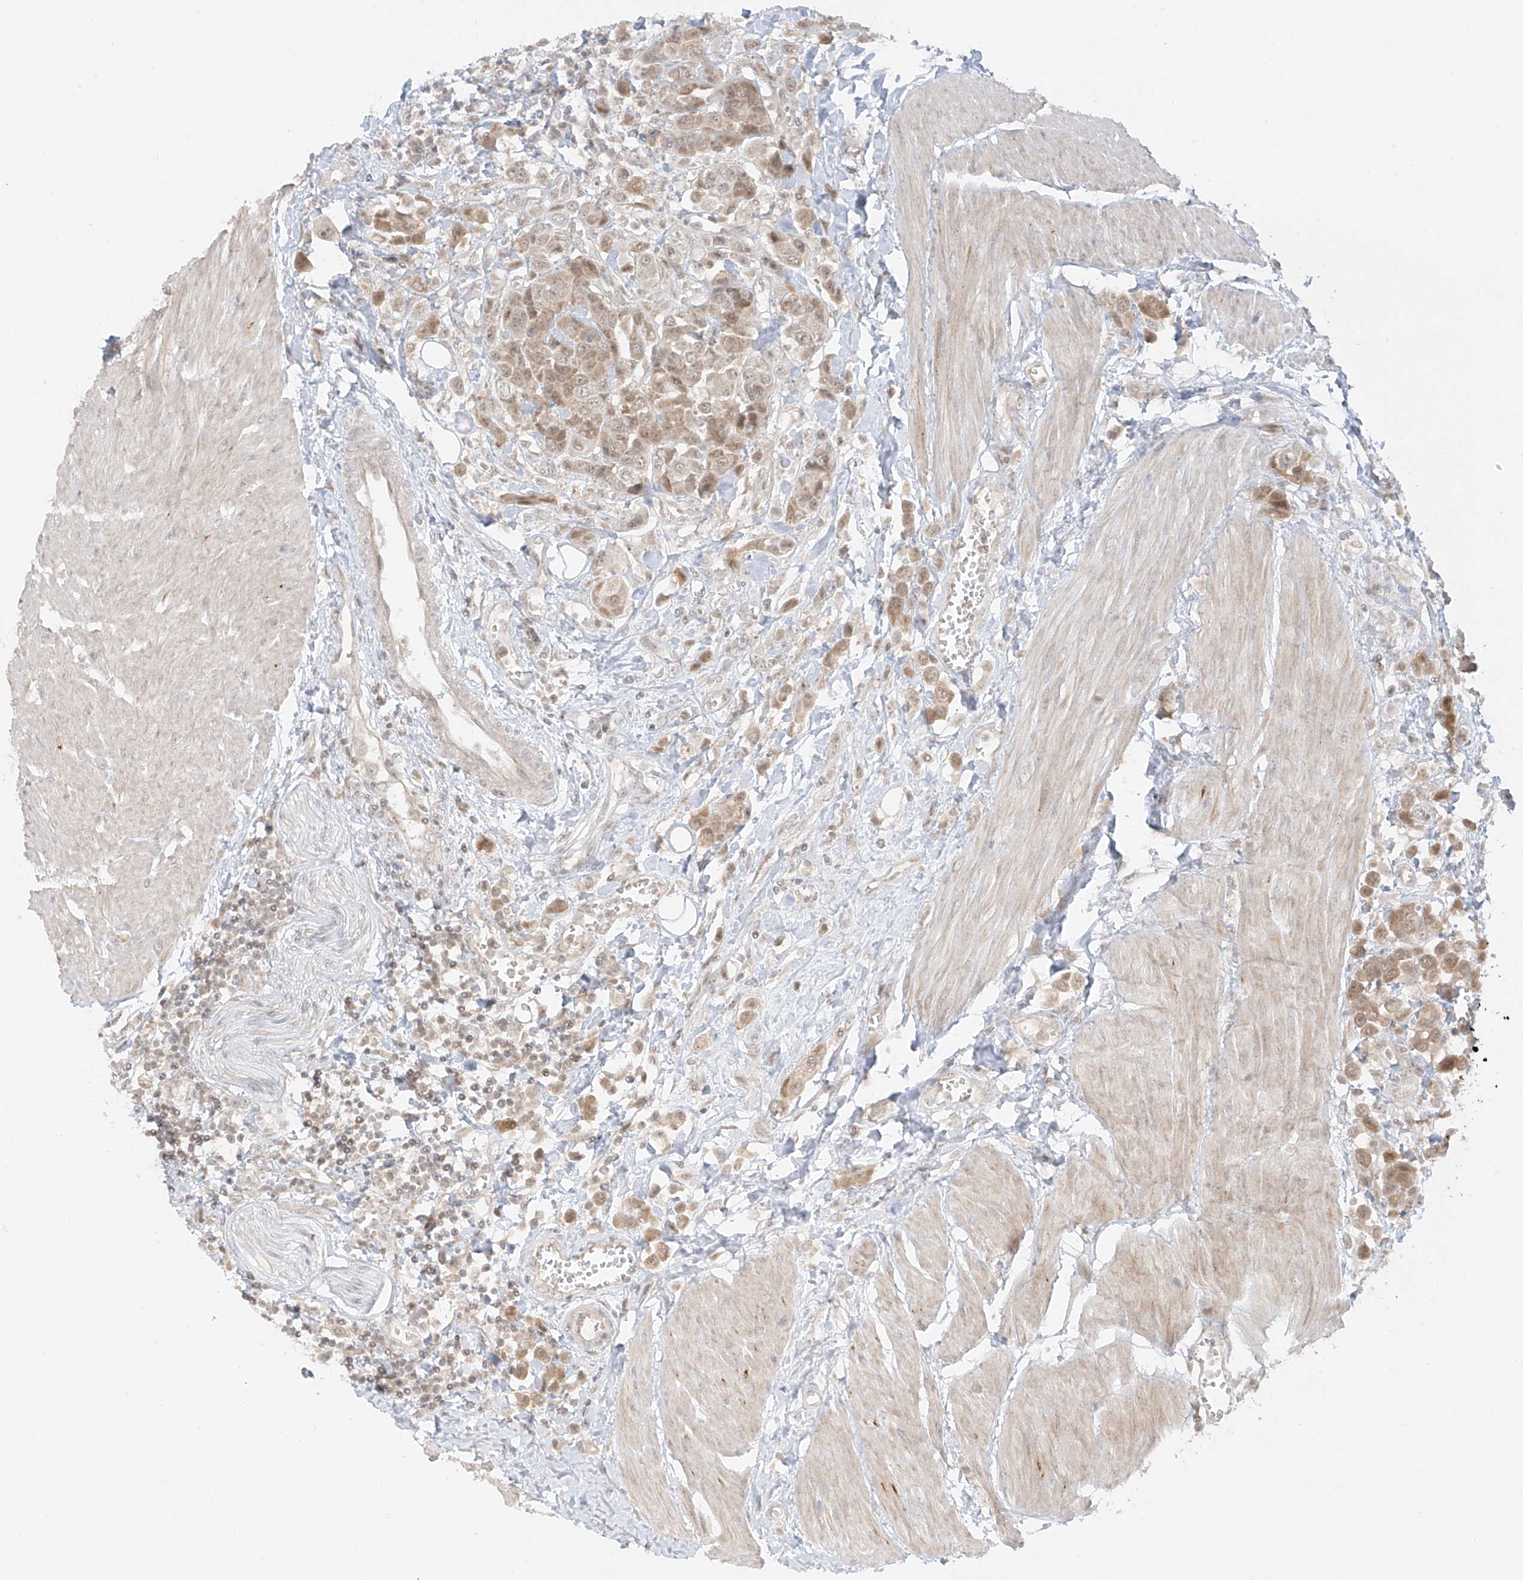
{"staining": {"intensity": "moderate", "quantity": ">75%", "location": "cytoplasmic/membranous"}, "tissue": "urothelial cancer", "cell_type": "Tumor cells", "image_type": "cancer", "snomed": [{"axis": "morphology", "description": "Urothelial carcinoma, High grade"}, {"axis": "topography", "description": "Urinary bladder"}], "caption": "IHC histopathology image of high-grade urothelial carcinoma stained for a protein (brown), which reveals medium levels of moderate cytoplasmic/membranous expression in about >75% of tumor cells.", "gene": "MIPEP", "patient": {"sex": "male", "age": 50}}